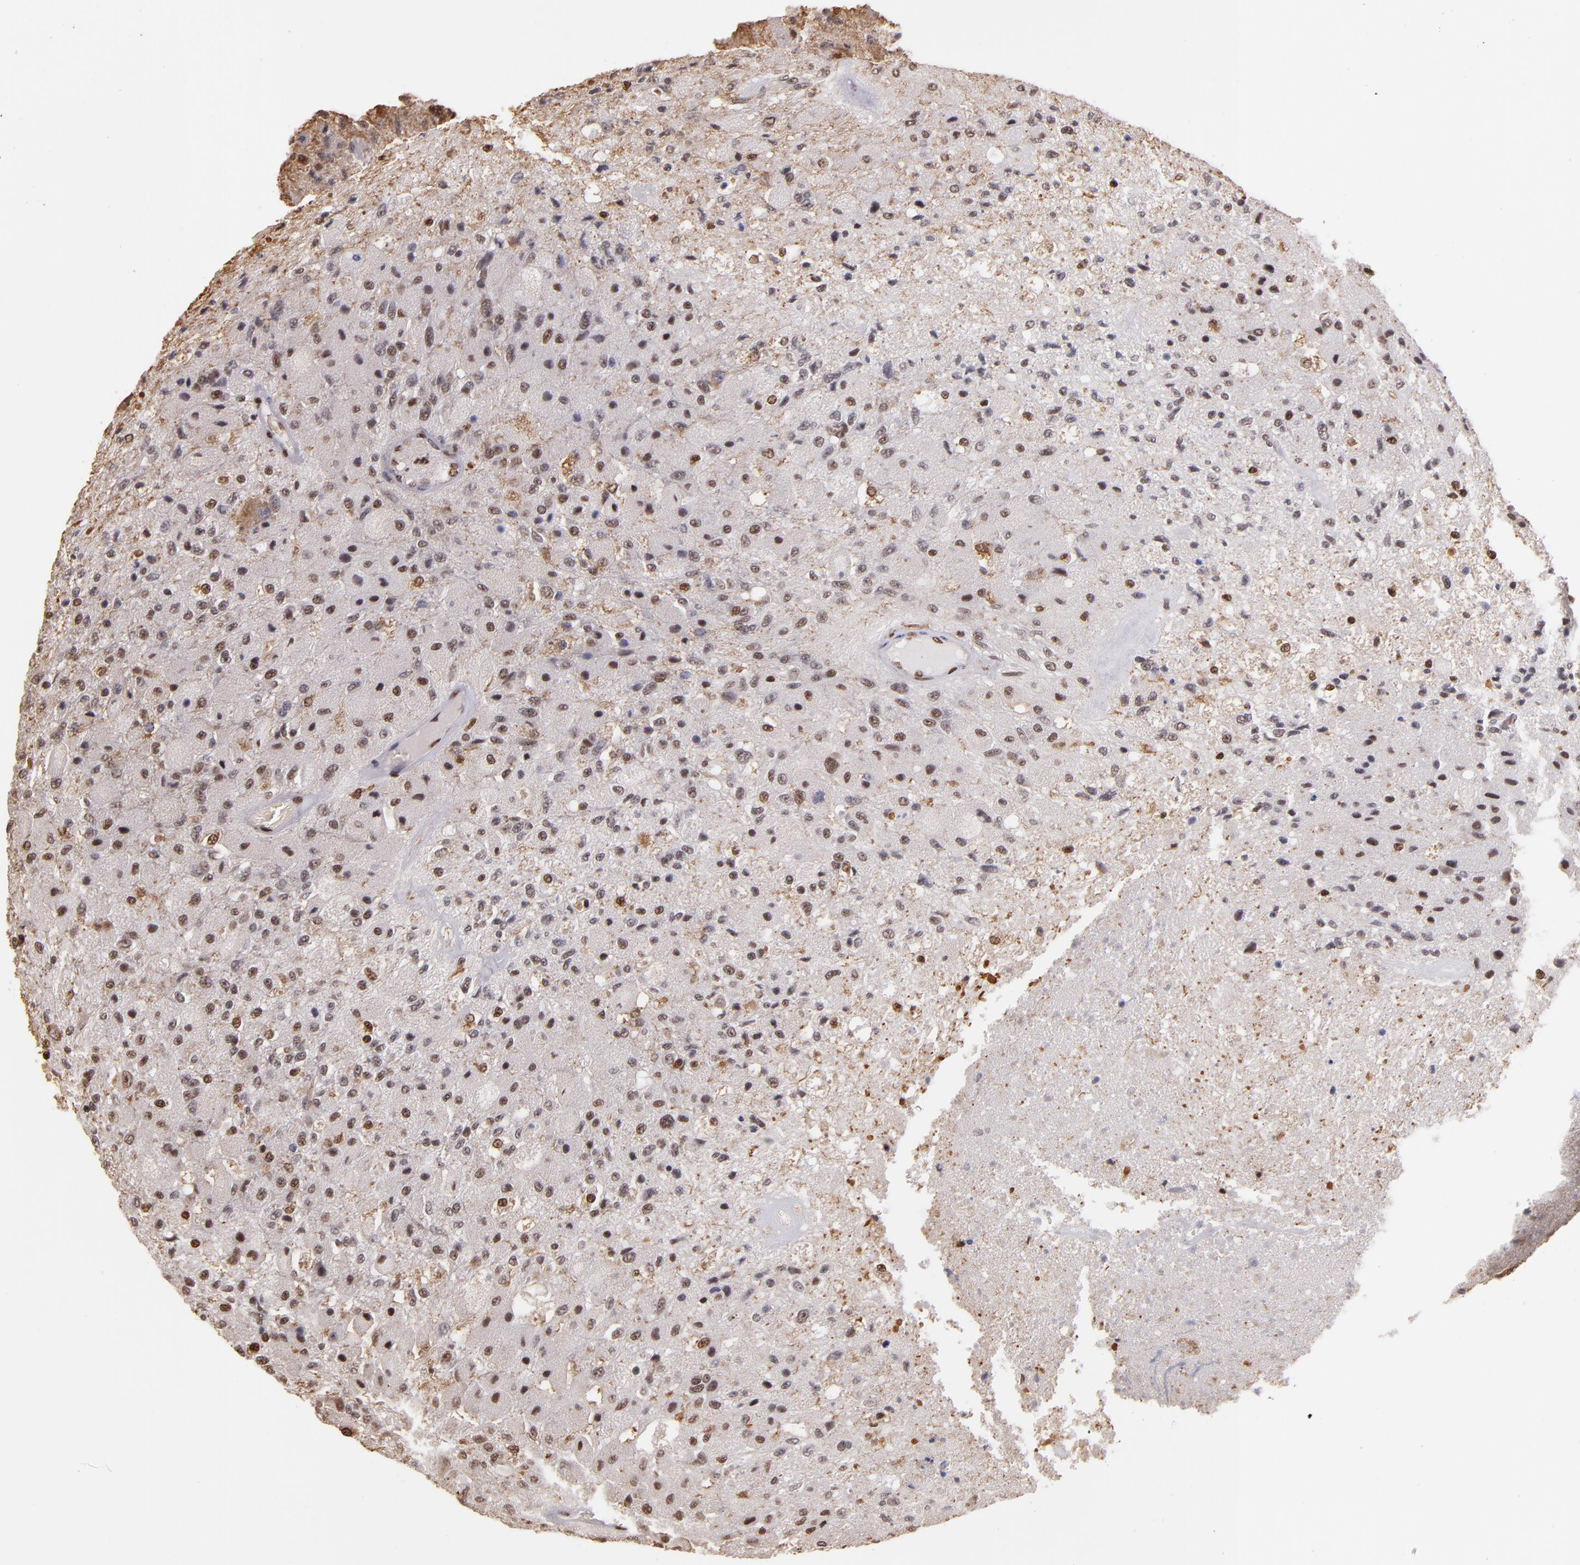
{"staining": {"intensity": "weak", "quantity": ">75%", "location": "nuclear"}, "tissue": "glioma", "cell_type": "Tumor cells", "image_type": "cancer", "snomed": [{"axis": "morphology", "description": "Normal tissue, NOS"}, {"axis": "morphology", "description": "Glioma, malignant, High grade"}, {"axis": "topography", "description": "Cerebral cortex"}], "caption": "IHC of malignant glioma (high-grade) demonstrates low levels of weak nuclear staining in approximately >75% of tumor cells.", "gene": "SP1", "patient": {"sex": "male", "age": 77}}